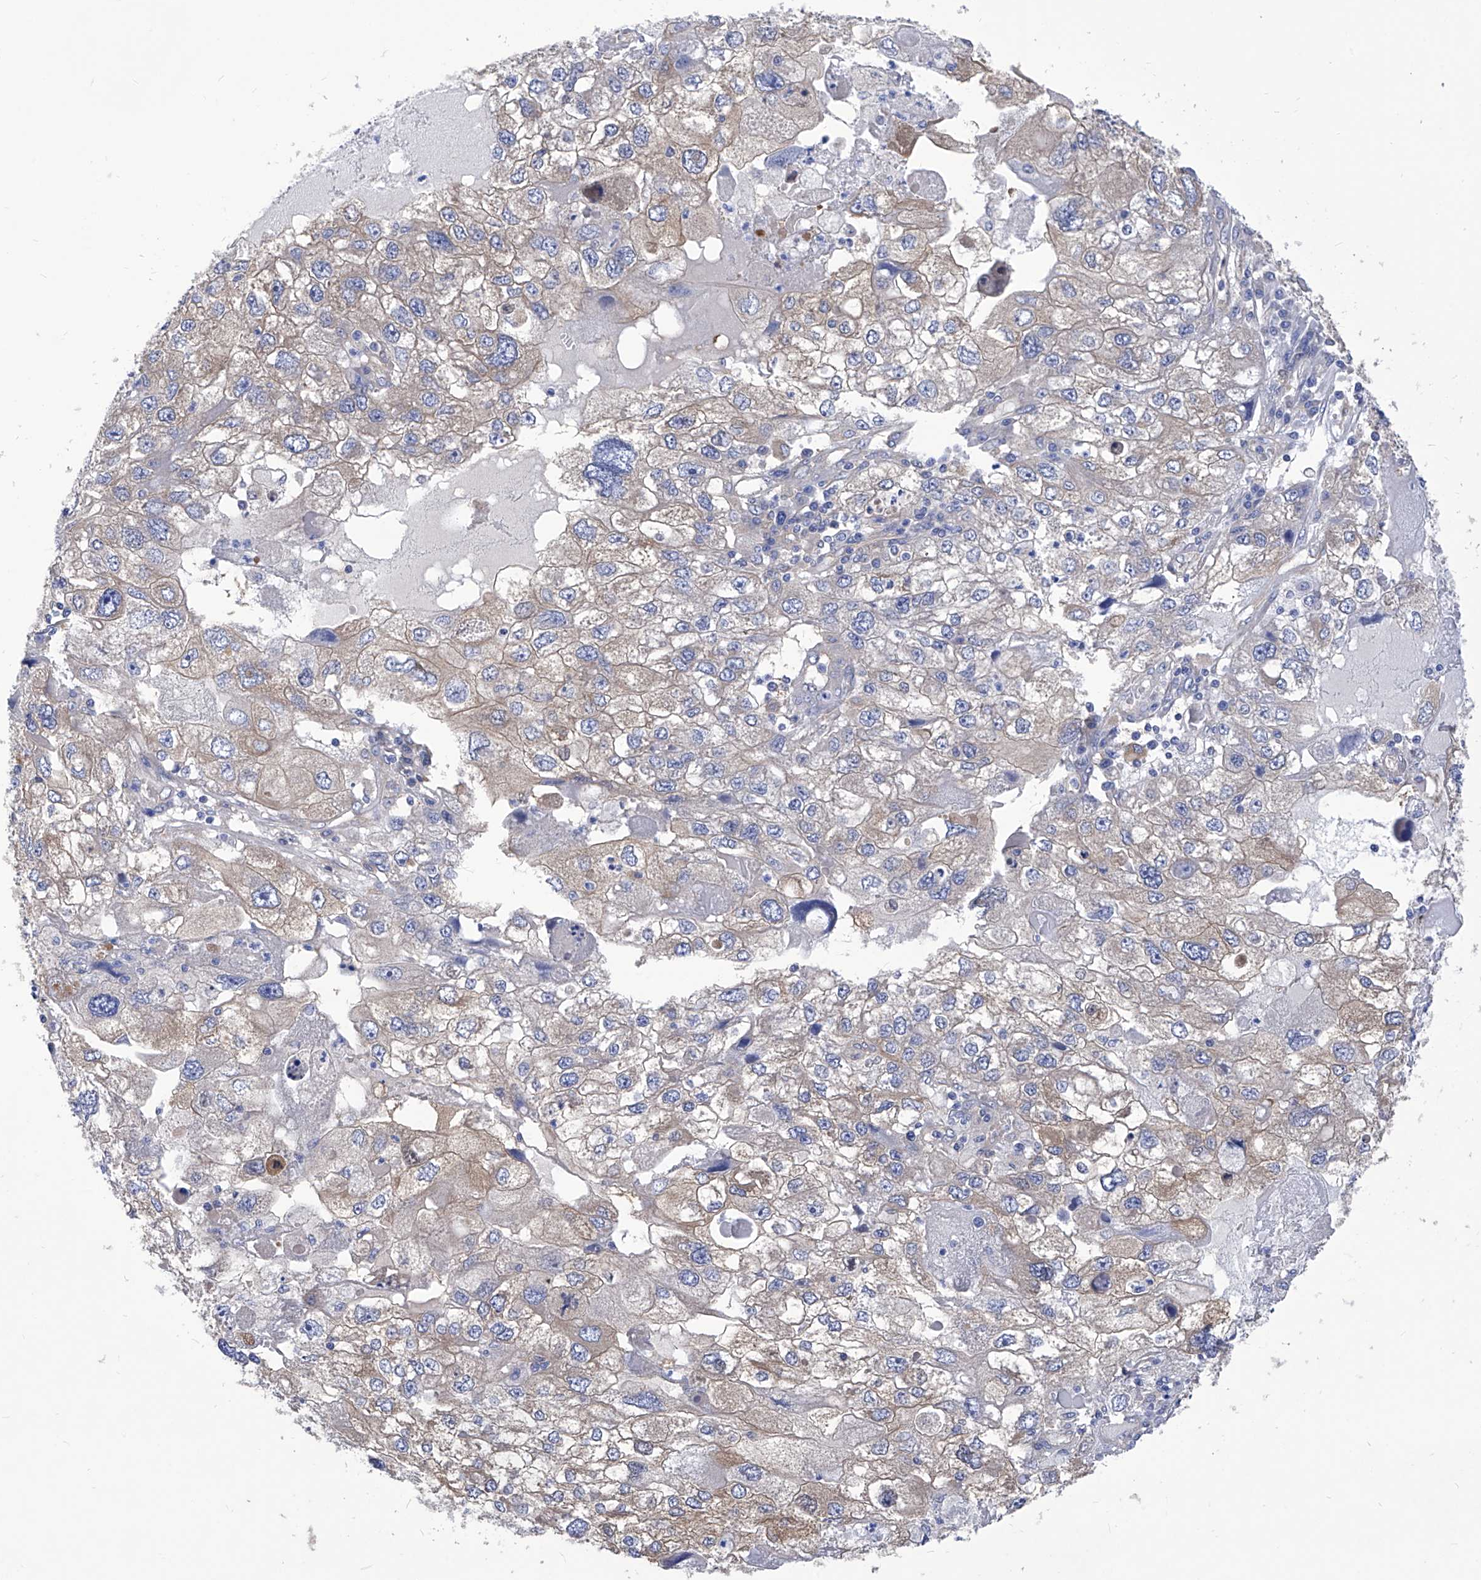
{"staining": {"intensity": "weak", "quantity": "25%-75%", "location": "cytoplasmic/membranous"}, "tissue": "endometrial cancer", "cell_type": "Tumor cells", "image_type": "cancer", "snomed": [{"axis": "morphology", "description": "Adenocarcinoma, NOS"}, {"axis": "topography", "description": "Endometrium"}], "caption": "This is a histology image of immunohistochemistry (IHC) staining of endometrial adenocarcinoma, which shows weak positivity in the cytoplasmic/membranous of tumor cells.", "gene": "XPNPEP1", "patient": {"sex": "female", "age": 49}}